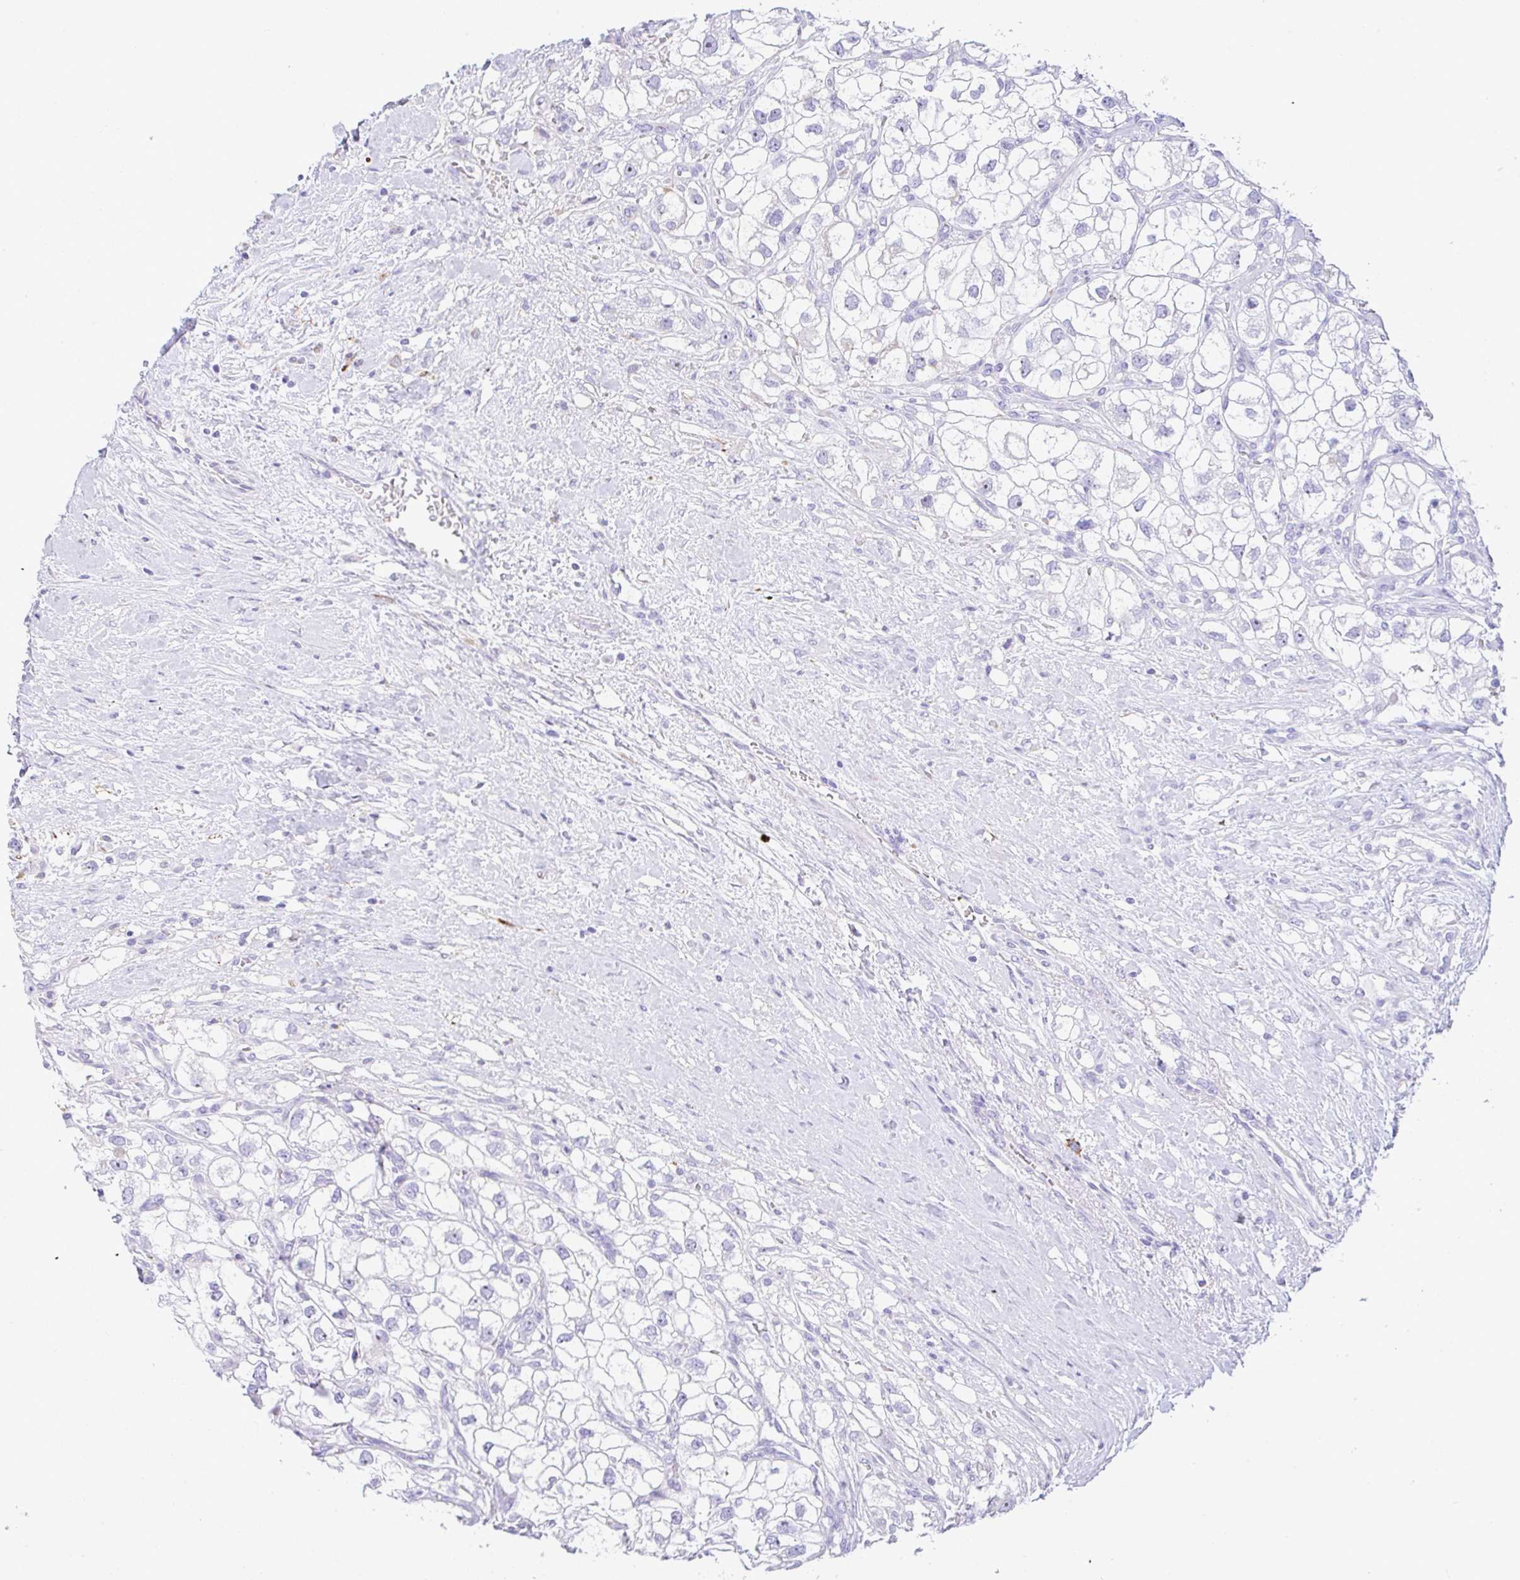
{"staining": {"intensity": "negative", "quantity": "none", "location": "none"}, "tissue": "renal cancer", "cell_type": "Tumor cells", "image_type": "cancer", "snomed": [{"axis": "morphology", "description": "Adenocarcinoma, NOS"}, {"axis": "topography", "description": "Kidney"}], "caption": "An IHC image of renal adenocarcinoma is shown. There is no staining in tumor cells of renal adenocarcinoma. The staining is performed using DAB brown chromogen with nuclei counter-stained in using hematoxylin.", "gene": "NDUFAF8", "patient": {"sex": "male", "age": 59}}